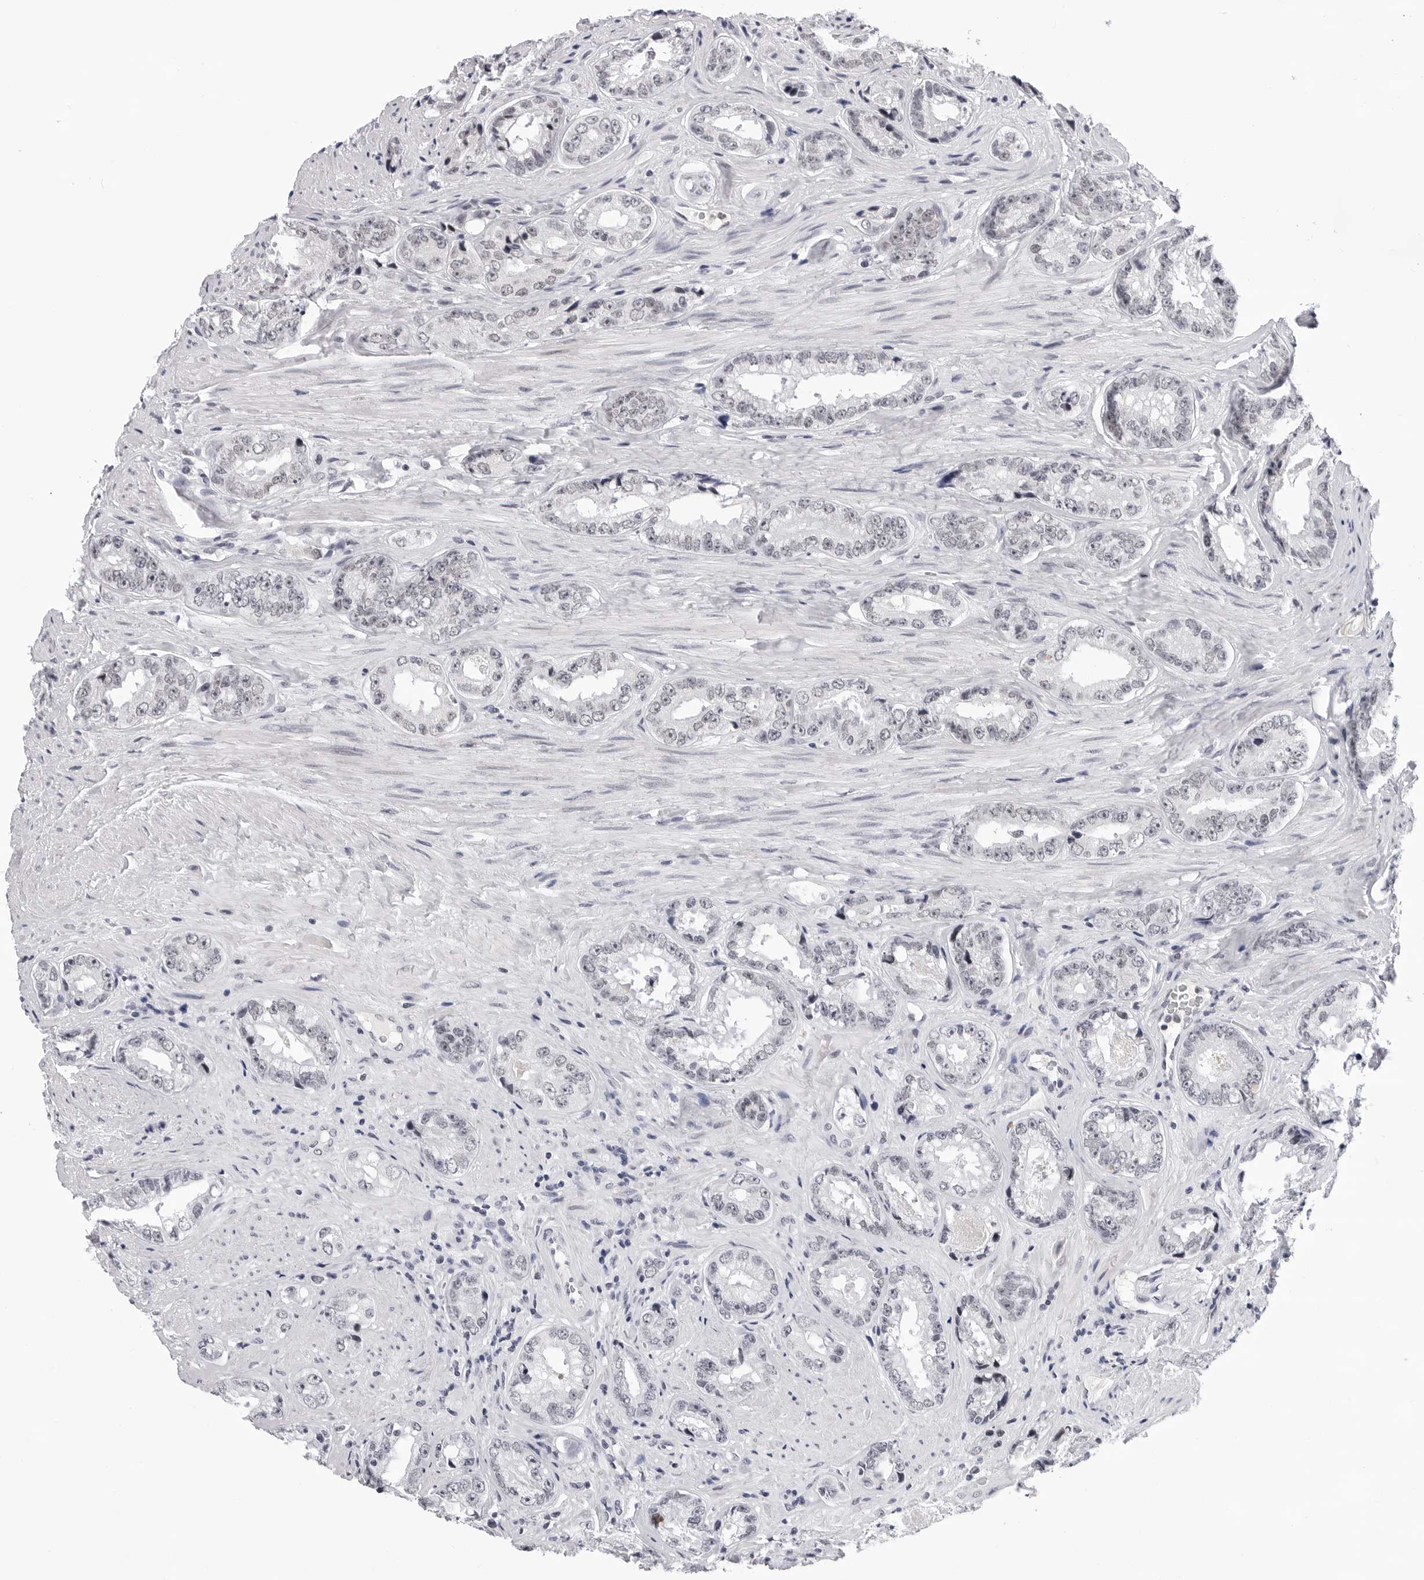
{"staining": {"intensity": "negative", "quantity": "none", "location": "none"}, "tissue": "prostate cancer", "cell_type": "Tumor cells", "image_type": "cancer", "snomed": [{"axis": "morphology", "description": "Adenocarcinoma, High grade"}, {"axis": "topography", "description": "Prostate"}], "caption": "The photomicrograph reveals no significant staining in tumor cells of prostate adenocarcinoma (high-grade).", "gene": "SF3B4", "patient": {"sex": "male", "age": 61}}